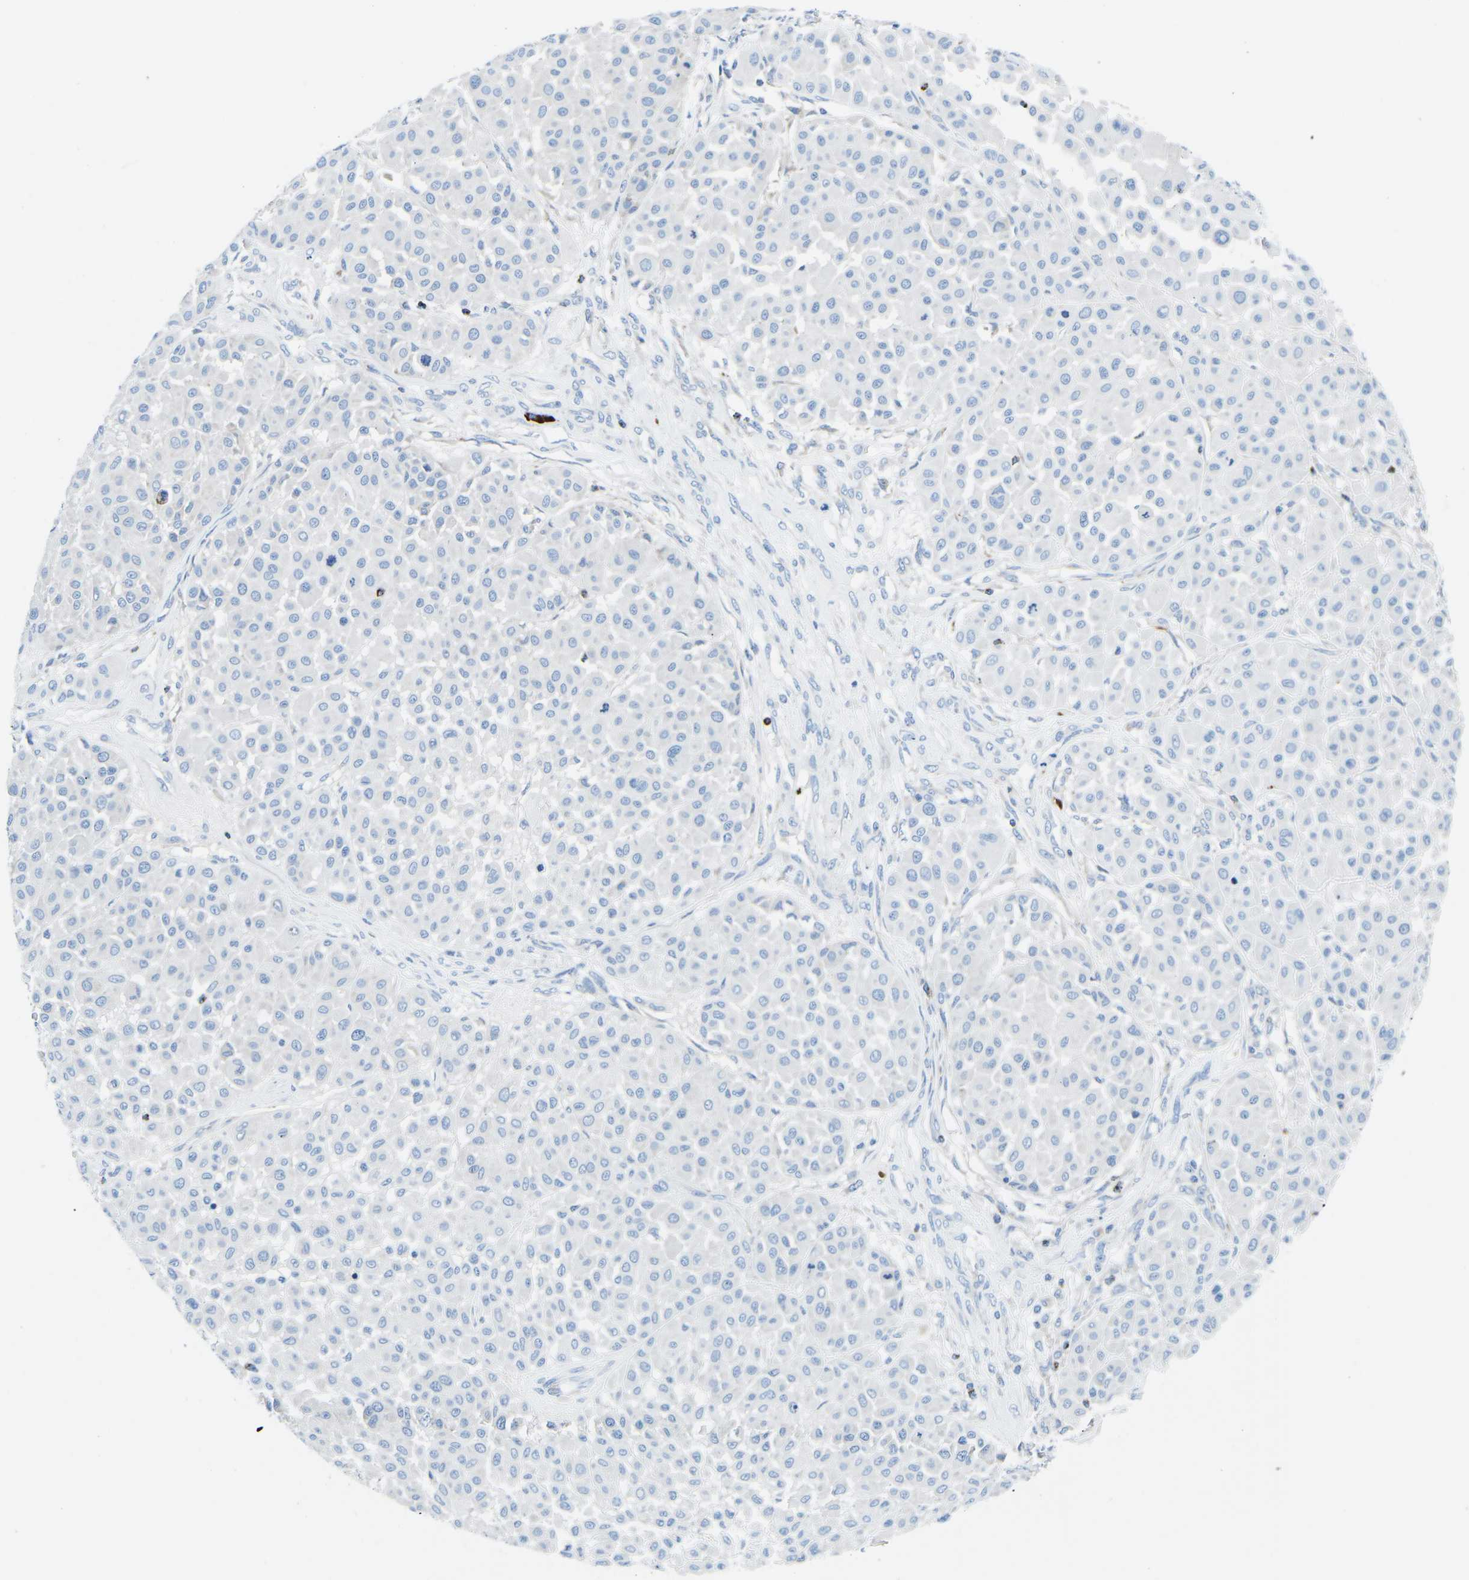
{"staining": {"intensity": "negative", "quantity": "none", "location": "none"}, "tissue": "melanoma", "cell_type": "Tumor cells", "image_type": "cancer", "snomed": [{"axis": "morphology", "description": "Malignant melanoma, Metastatic site"}, {"axis": "topography", "description": "Soft tissue"}], "caption": "Immunohistochemistry micrograph of neoplastic tissue: malignant melanoma (metastatic site) stained with DAB (3,3'-diaminobenzidine) demonstrates no significant protein expression in tumor cells.", "gene": "MC4R", "patient": {"sex": "male", "age": 41}}